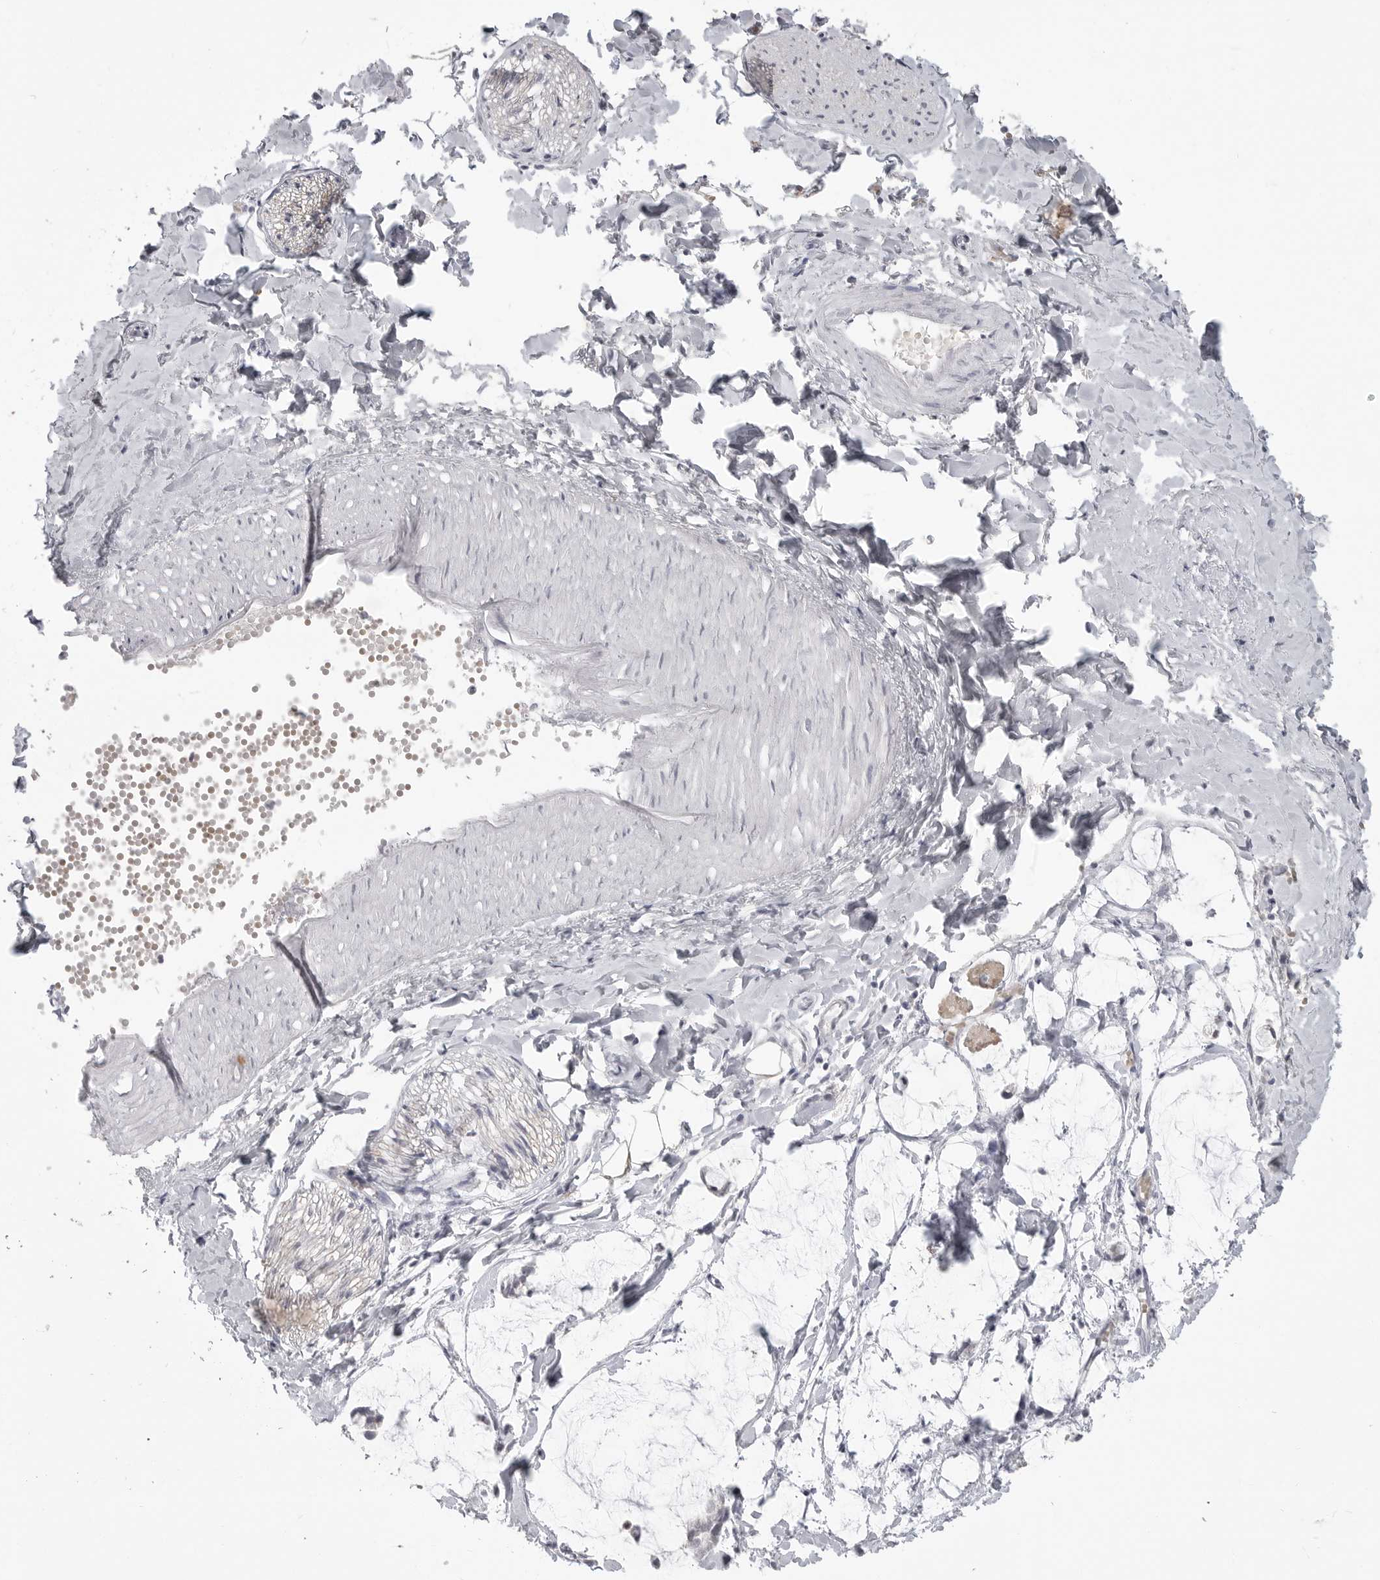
{"staining": {"intensity": "negative", "quantity": "none", "location": "none"}, "tissue": "adipose tissue", "cell_type": "Adipocytes", "image_type": "normal", "snomed": [{"axis": "morphology", "description": "Normal tissue, NOS"}, {"axis": "morphology", "description": "Adenocarcinoma, NOS"}, {"axis": "topography", "description": "Colon"}, {"axis": "topography", "description": "Peripheral nerve tissue"}], "caption": "DAB (3,3'-diaminobenzidine) immunohistochemical staining of normal adipose tissue exhibits no significant staining in adipocytes. (Immunohistochemistry (ihc), brightfield microscopy, high magnification).", "gene": "TCTN3", "patient": {"sex": "male", "age": 14}}